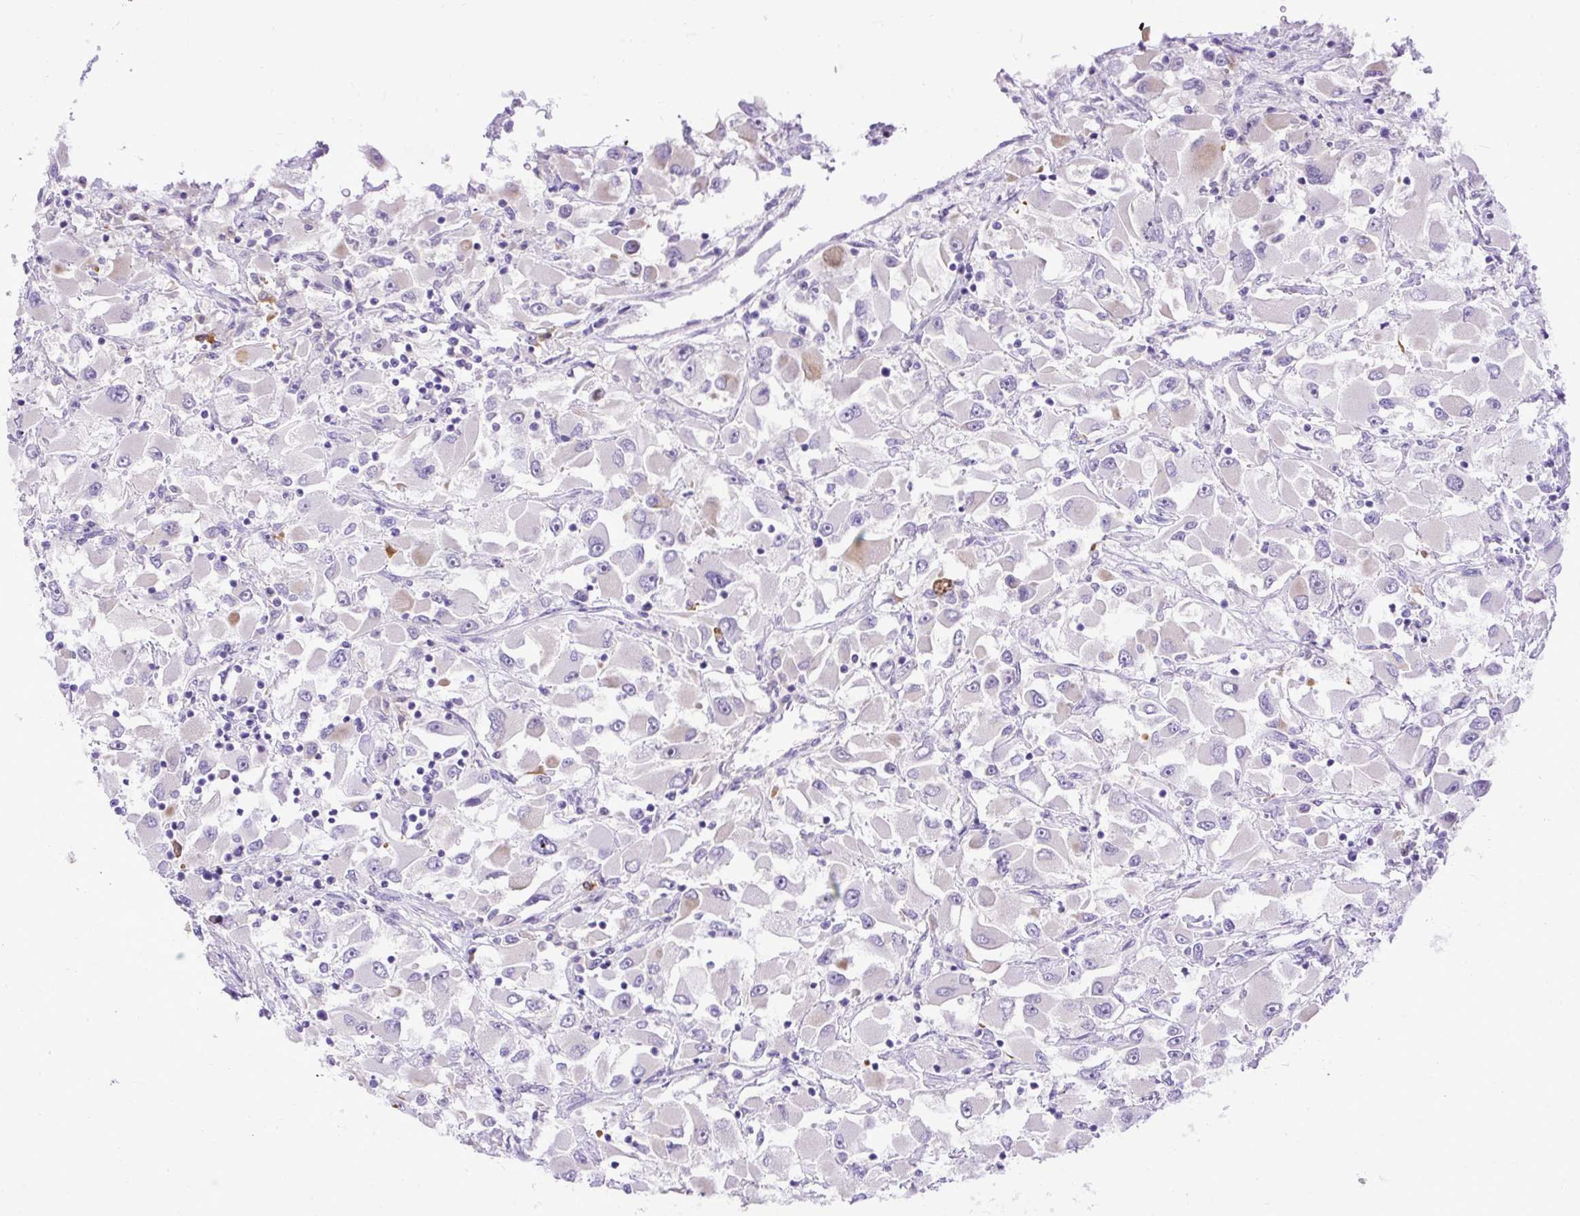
{"staining": {"intensity": "negative", "quantity": "none", "location": "none"}, "tissue": "renal cancer", "cell_type": "Tumor cells", "image_type": "cancer", "snomed": [{"axis": "morphology", "description": "Adenocarcinoma, NOS"}, {"axis": "topography", "description": "Kidney"}], "caption": "IHC image of neoplastic tissue: renal adenocarcinoma stained with DAB shows no significant protein expression in tumor cells. The staining was performed using DAB (3,3'-diaminobenzidine) to visualize the protein expression in brown, while the nuclei were stained in blue with hematoxylin (Magnification: 20x).", "gene": "SPTBN5", "patient": {"sex": "female", "age": 52}}